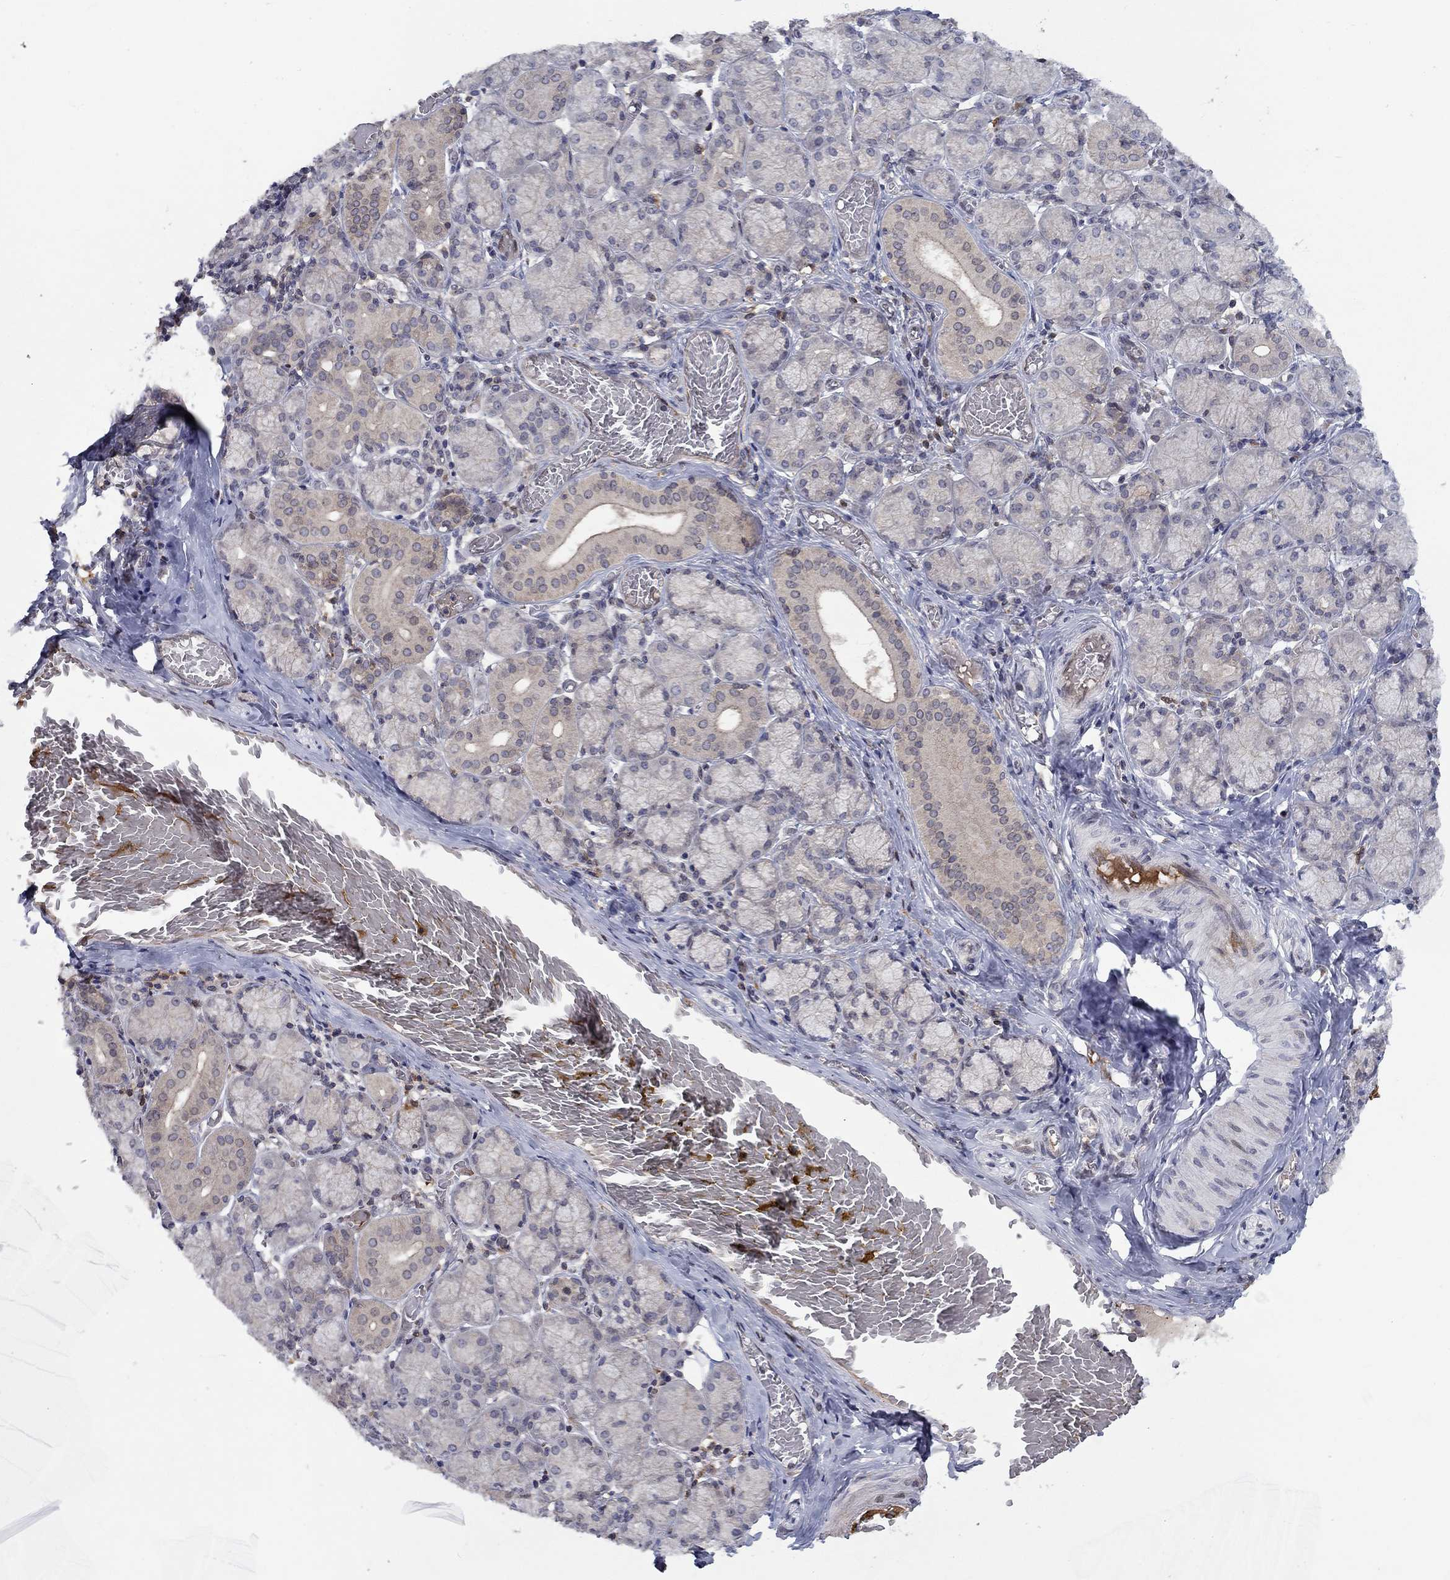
{"staining": {"intensity": "negative", "quantity": "none", "location": "none"}, "tissue": "salivary gland", "cell_type": "Glandular cells", "image_type": "normal", "snomed": [{"axis": "morphology", "description": "Normal tissue, NOS"}, {"axis": "topography", "description": "Salivary gland"}, {"axis": "topography", "description": "Peripheral nerve tissue"}], "caption": "Immunohistochemical staining of normal salivary gland demonstrates no significant positivity in glandular cells. (DAB (3,3'-diaminobenzidine) IHC with hematoxylin counter stain).", "gene": "CETN3", "patient": {"sex": "female", "age": 24}}